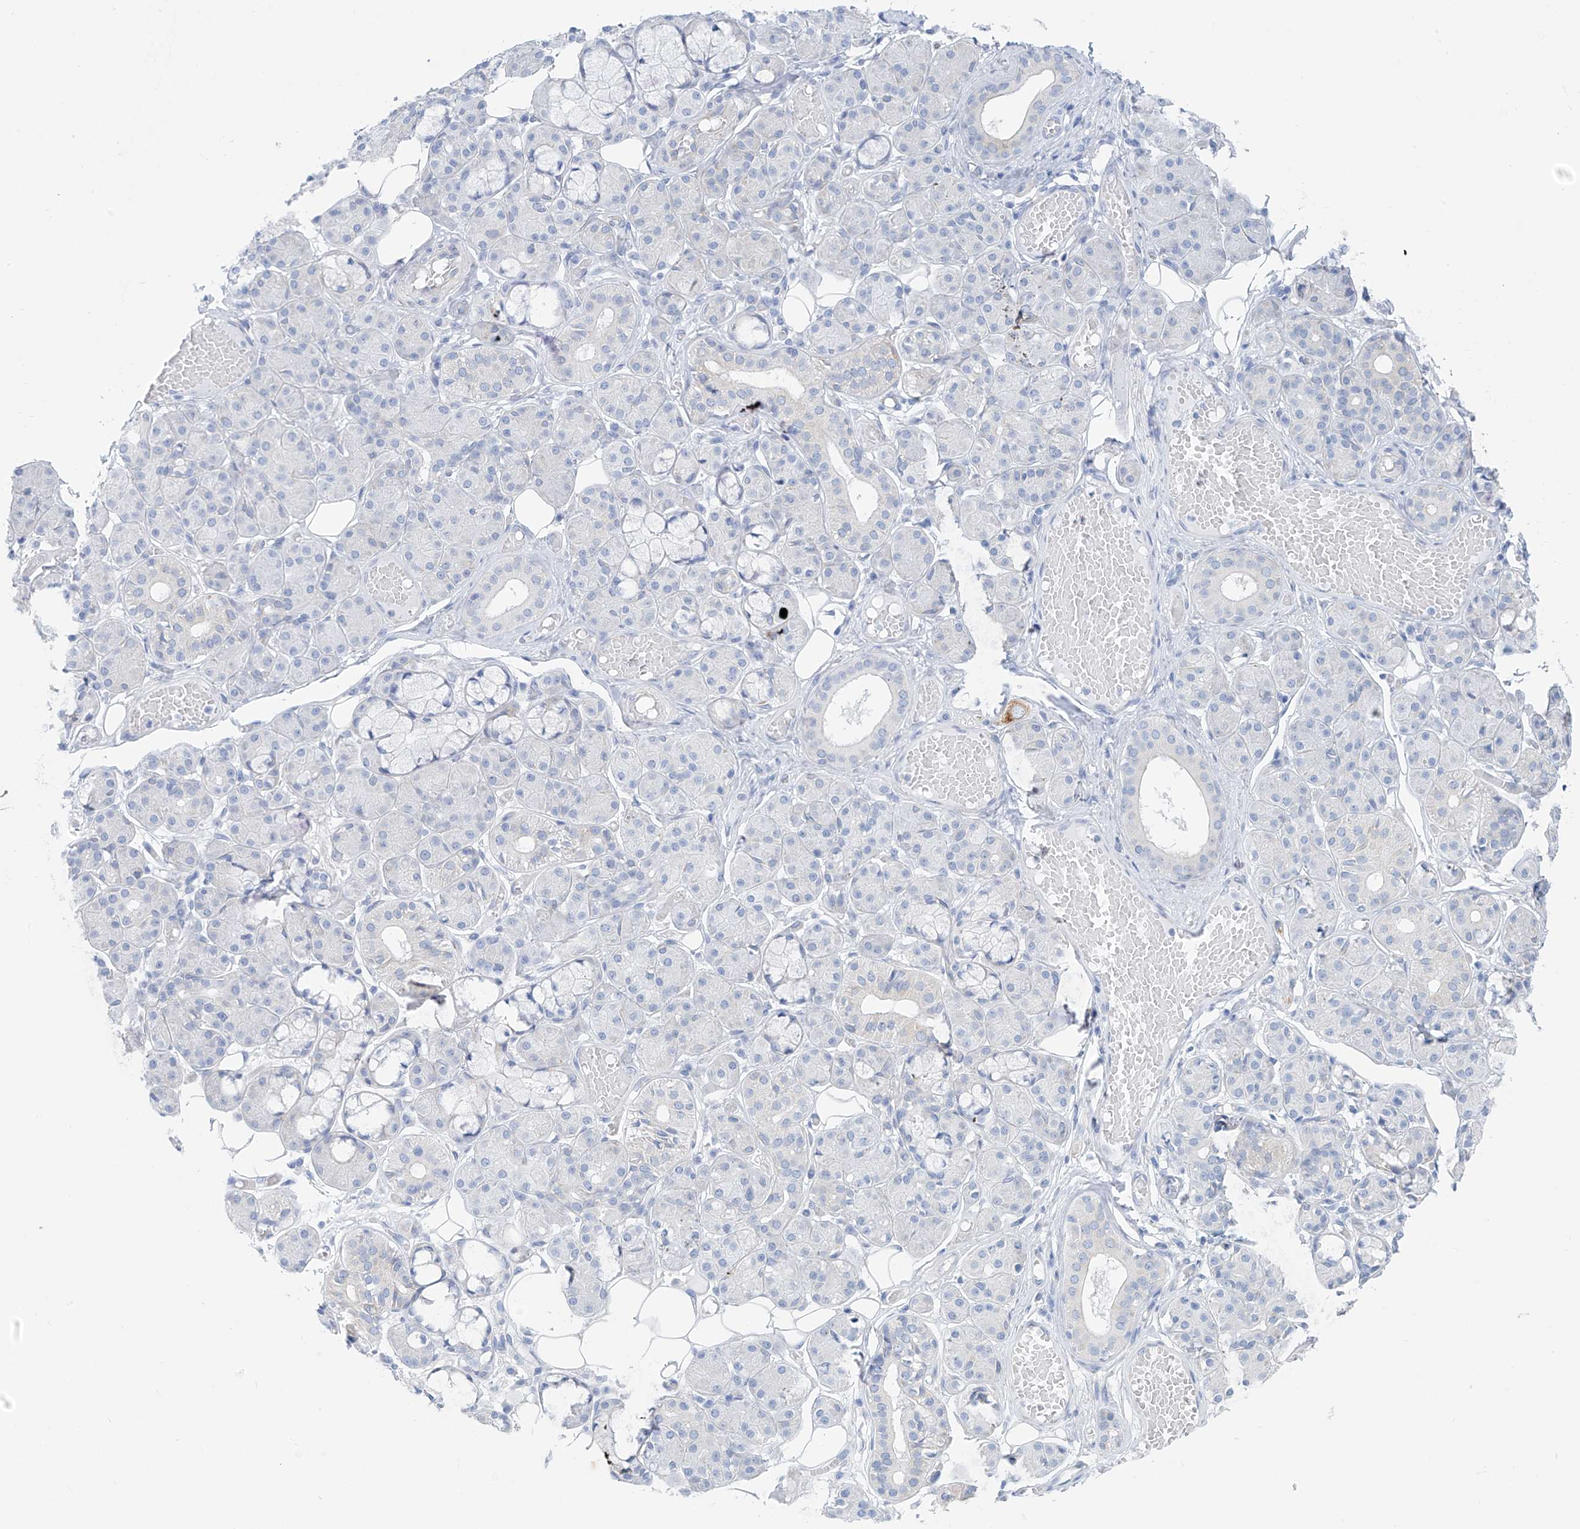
{"staining": {"intensity": "negative", "quantity": "none", "location": "none"}, "tissue": "salivary gland", "cell_type": "Glandular cells", "image_type": "normal", "snomed": [{"axis": "morphology", "description": "Normal tissue, NOS"}, {"axis": "topography", "description": "Salivary gland"}], "caption": "Immunohistochemistry (IHC) photomicrograph of benign salivary gland: human salivary gland stained with DAB (3,3'-diaminobenzidine) demonstrates no significant protein staining in glandular cells. (DAB (3,3'-diaminobenzidine) immunohistochemistry with hematoxylin counter stain).", "gene": "RCN2", "patient": {"sex": "male", "age": 63}}